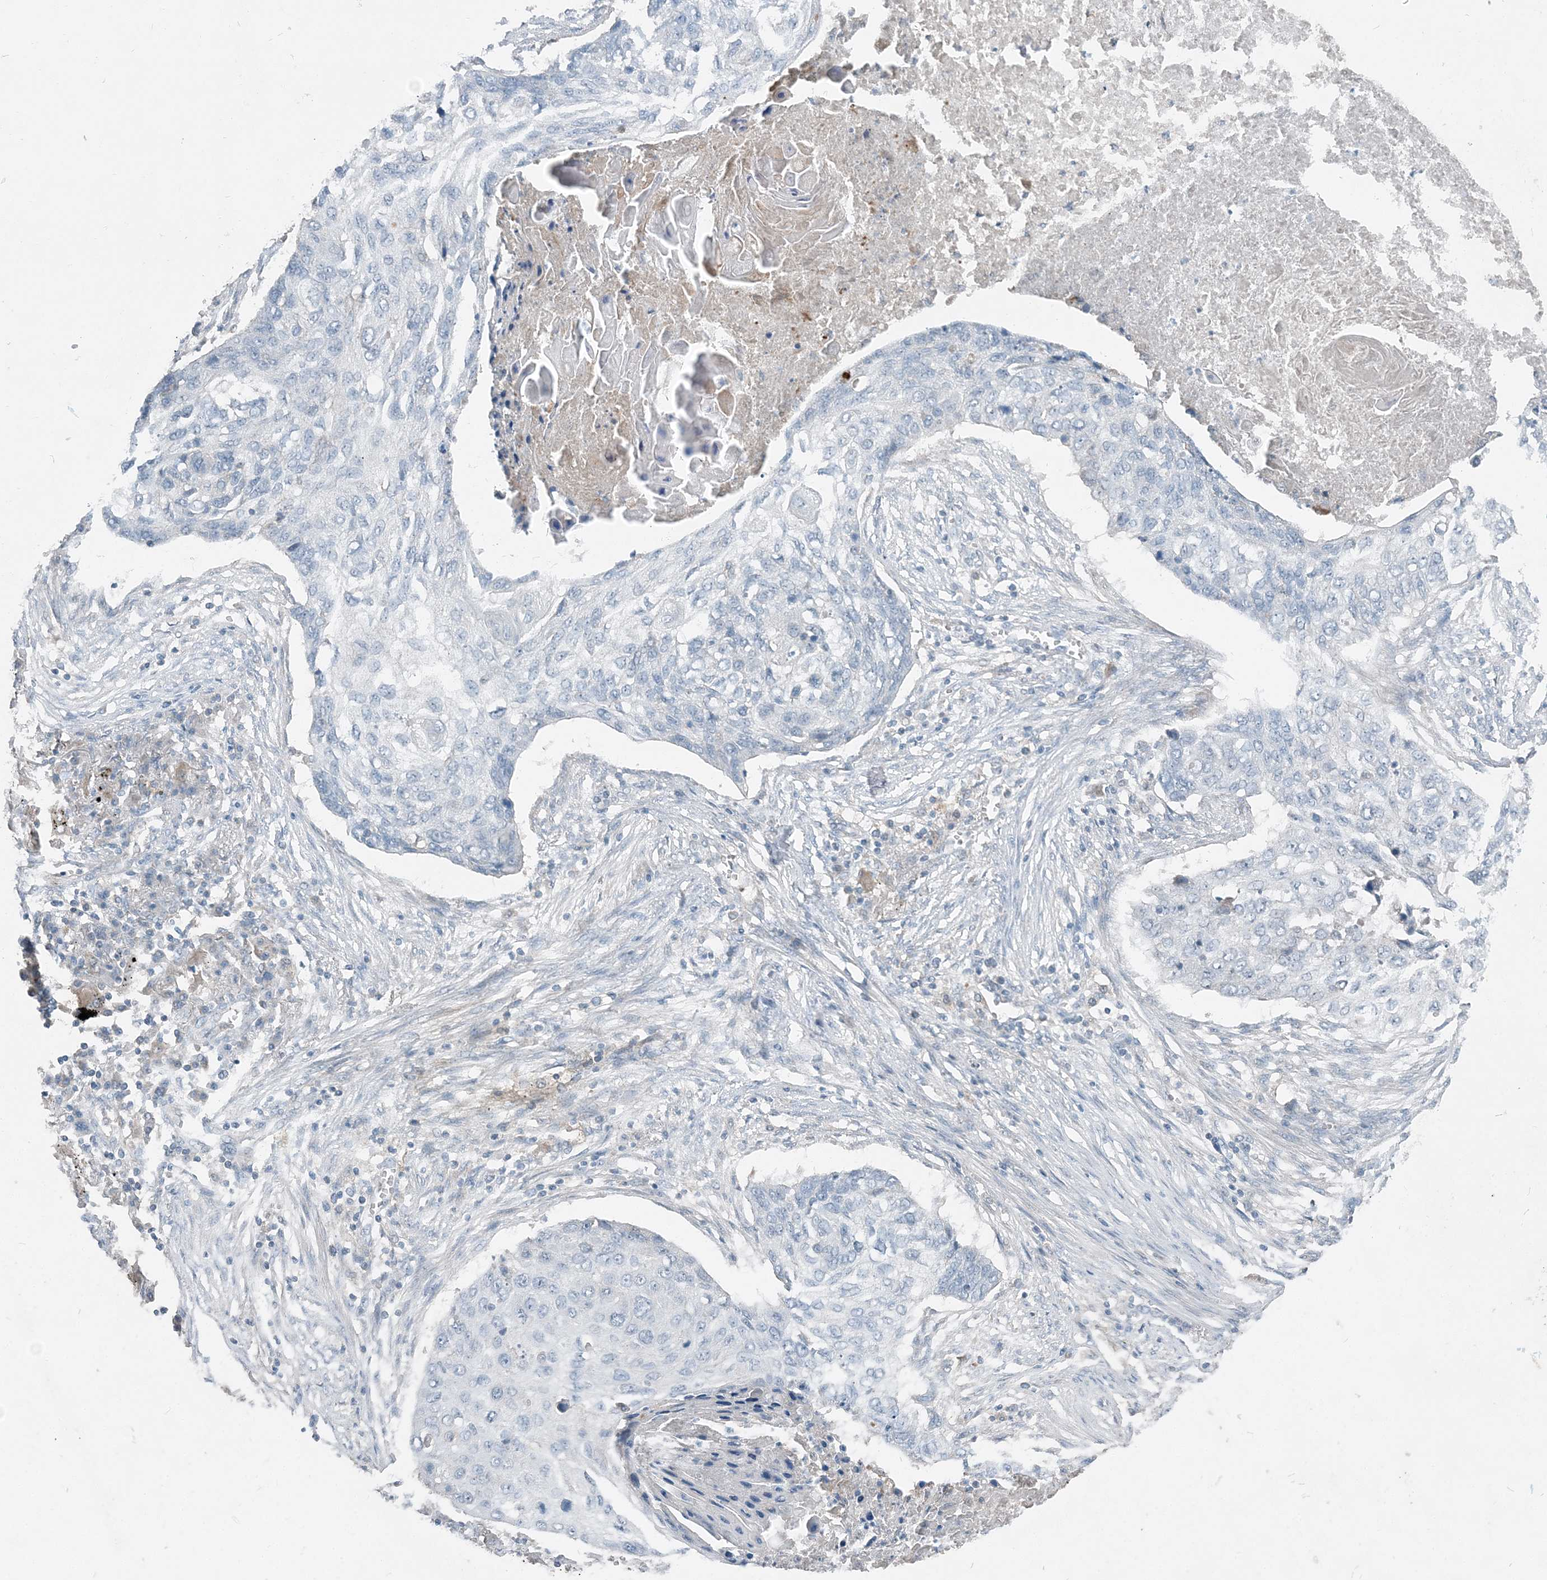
{"staining": {"intensity": "negative", "quantity": "none", "location": "none"}, "tissue": "lung cancer", "cell_type": "Tumor cells", "image_type": "cancer", "snomed": [{"axis": "morphology", "description": "Squamous cell carcinoma, NOS"}, {"axis": "topography", "description": "Lung"}], "caption": "Immunohistochemical staining of human lung cancer displays no significant positivity in tumor cells.", "gene": "ARMH1", "patient": {"sex": "female", "age": 63}}